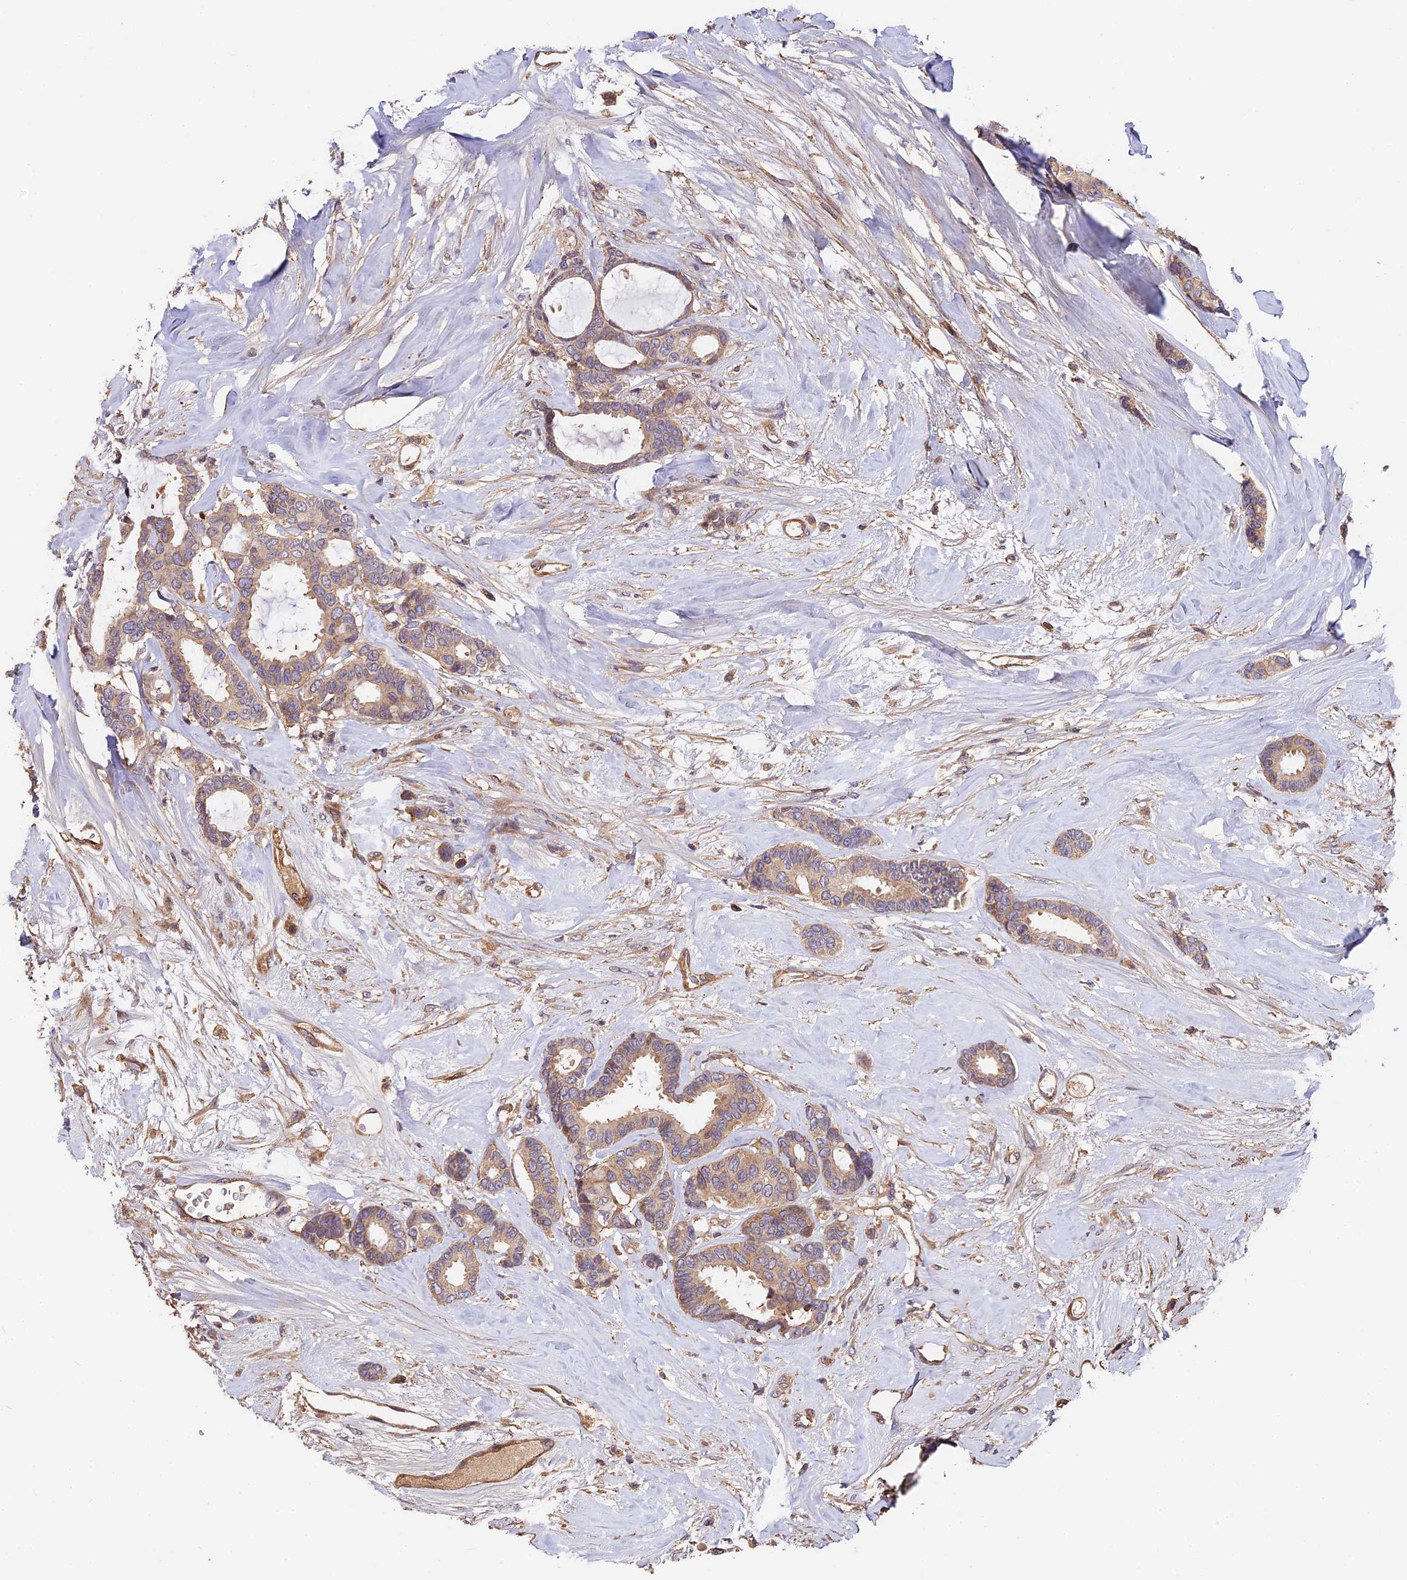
{"staining": {"intensity": "weak", "quantity": "25%-75%", "location": "cytoplasmic/membranous"}, "tissue": "breast cancer", "cell_type": "Tumor cells", "image_type": "cancer", "snomed": [{"axis": "morphology", "description": "Duct carcinoma"}, {"axis": "topography", "description": "Breast"}], "caption": "A photomicrograph showing weak cytoplasmic/membranous staining in approximately 25%-75% of tumor cells in intraductal carcinoma (breast), as visualized by brown immunohistochemical staining.", "gene": "ARHGAP17", "patient": {"sex": "female", "age": 87}}